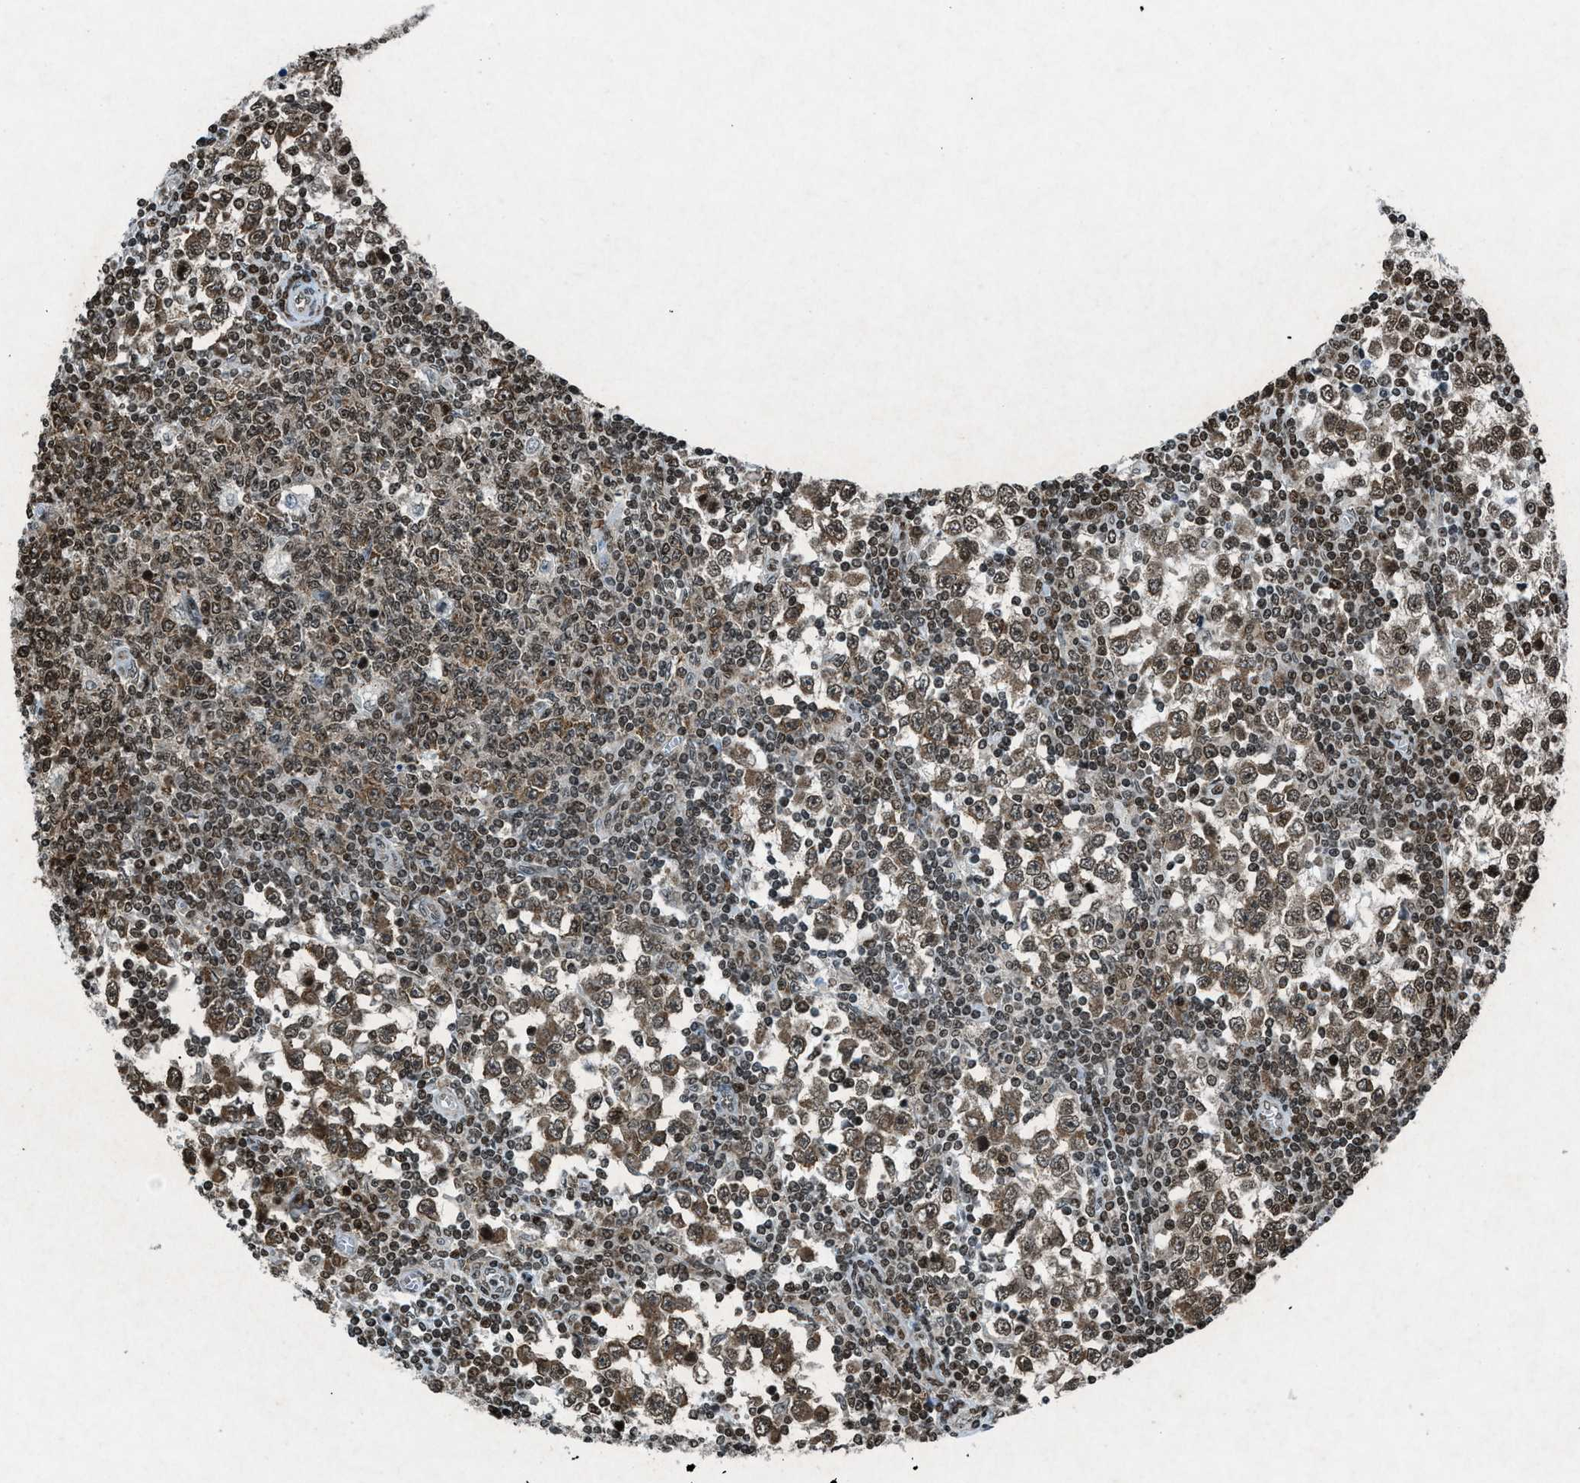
{"staining": {"intensity": "moderate", "quantity": ">75%", "location": "cytoplasmic/membranous,nuclear"}, "tissue": "testis cancer", "cell_type": "Tumor cells", "image_type": "cancer", "snomed": [{"axis": "morphology", "description": "Seminoma, NOS"}, {"axis": "topography", "description": "Testis"}], "caption": "A medium amount of moderate cytoplasmic/membranous and nuclear positivity is appreciated in approximately >75% of tumor cells in seminoma (testis) tissue. The protein is stained brown, and the nuclei are stained in blue (DAB IHC with brightfield microscopy, high magnification).", "gene": "NXF1", "patient": {"sex": "male", "age": 65}}